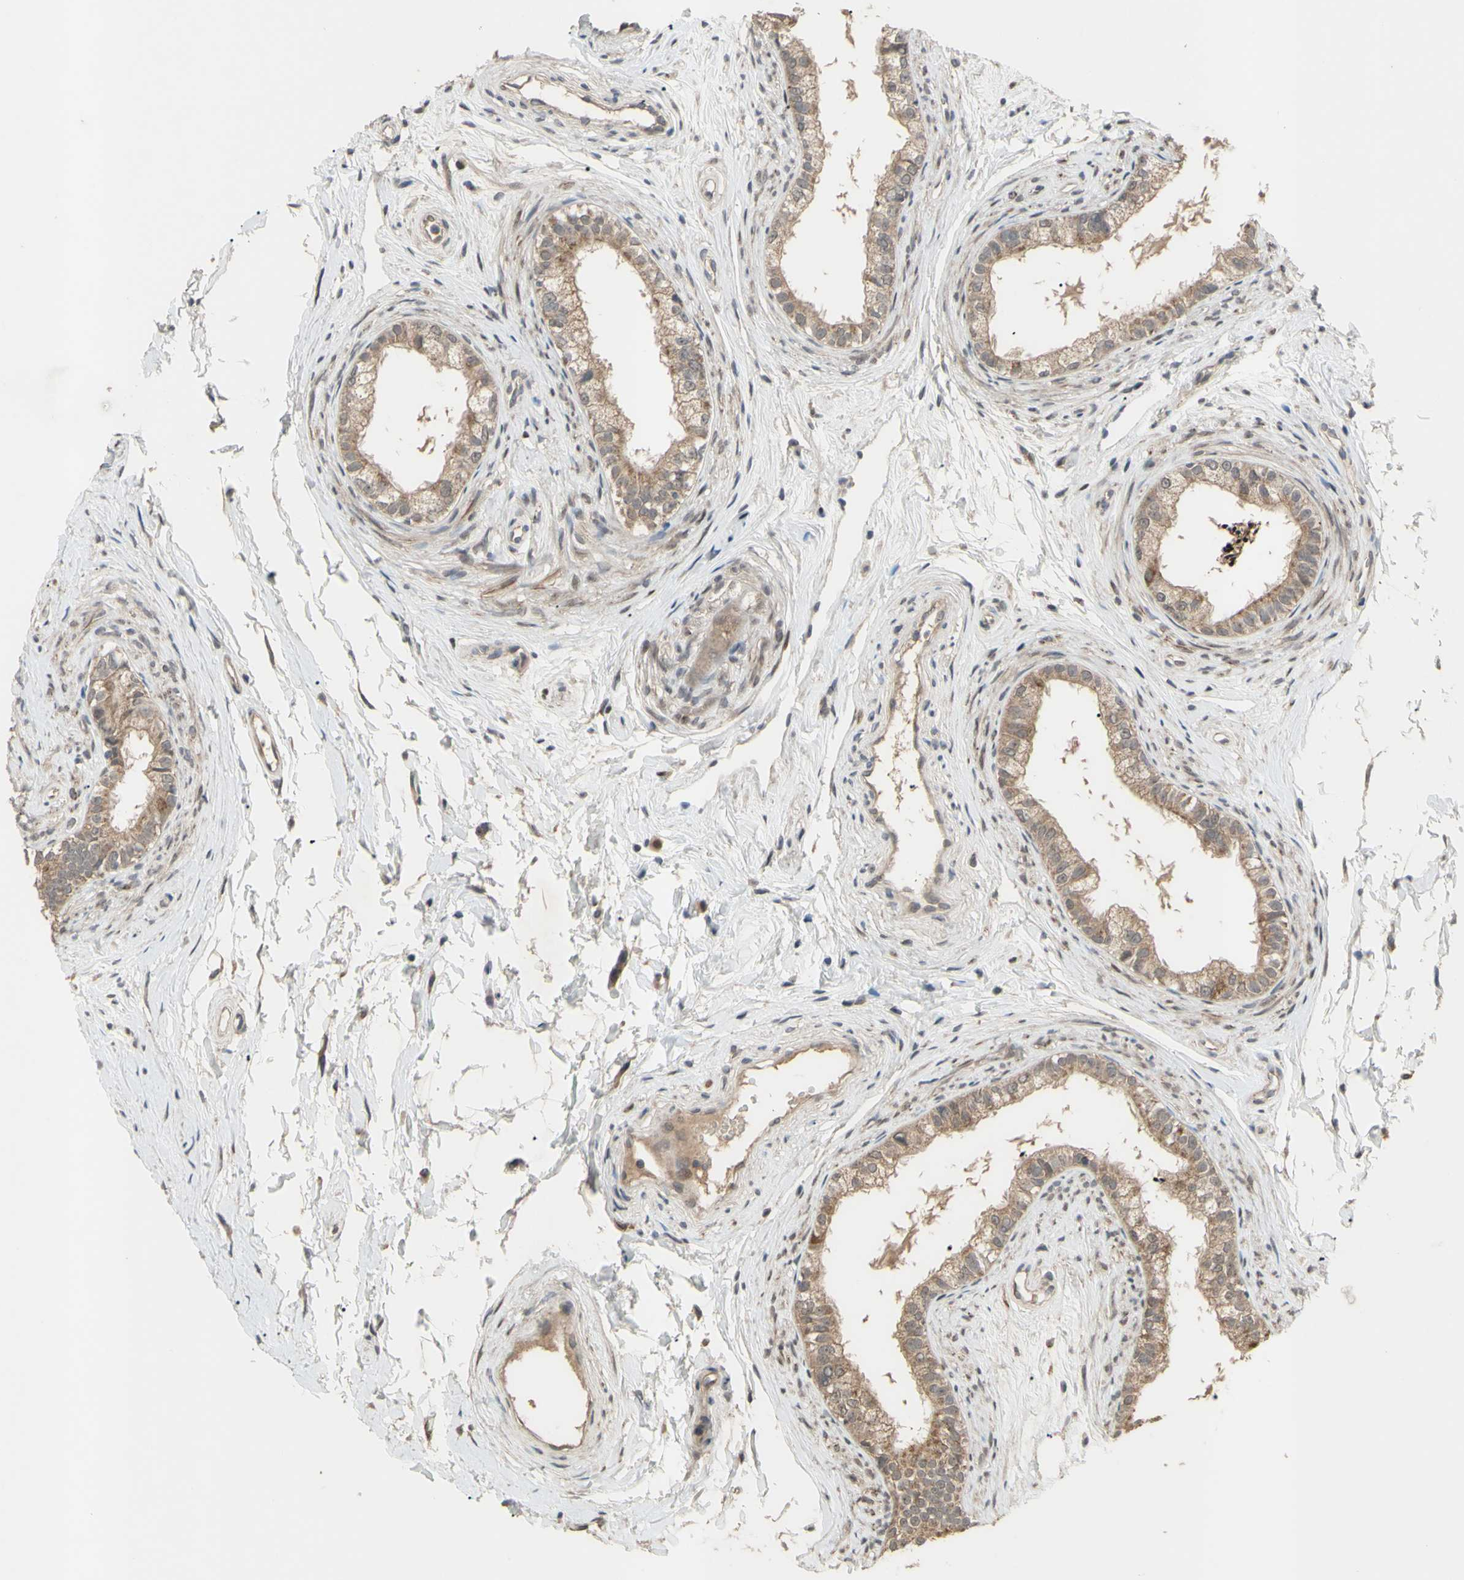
{"staining": {"intensity": "moderate", "quantity": ">75%", "location": "cytoplasmic/membranous"}, "tissue": "epididymis", "cell_type": "Glandular cells", "image_type": "normal", "snomed": [{"axis": "morphology", "description": "Normal tissue, NOS"}, {"axis": "topography", "description": "Epididymis"}], "caption": "This histopathology image reveals immunohistochemistry staining of unremarkable human epididymis, with medium moderate cytoplasmic/membranous positivity in approximately >75% of glandular cells.", "gene": "CD164", "patient": {"sex": "male", "age": 56}}